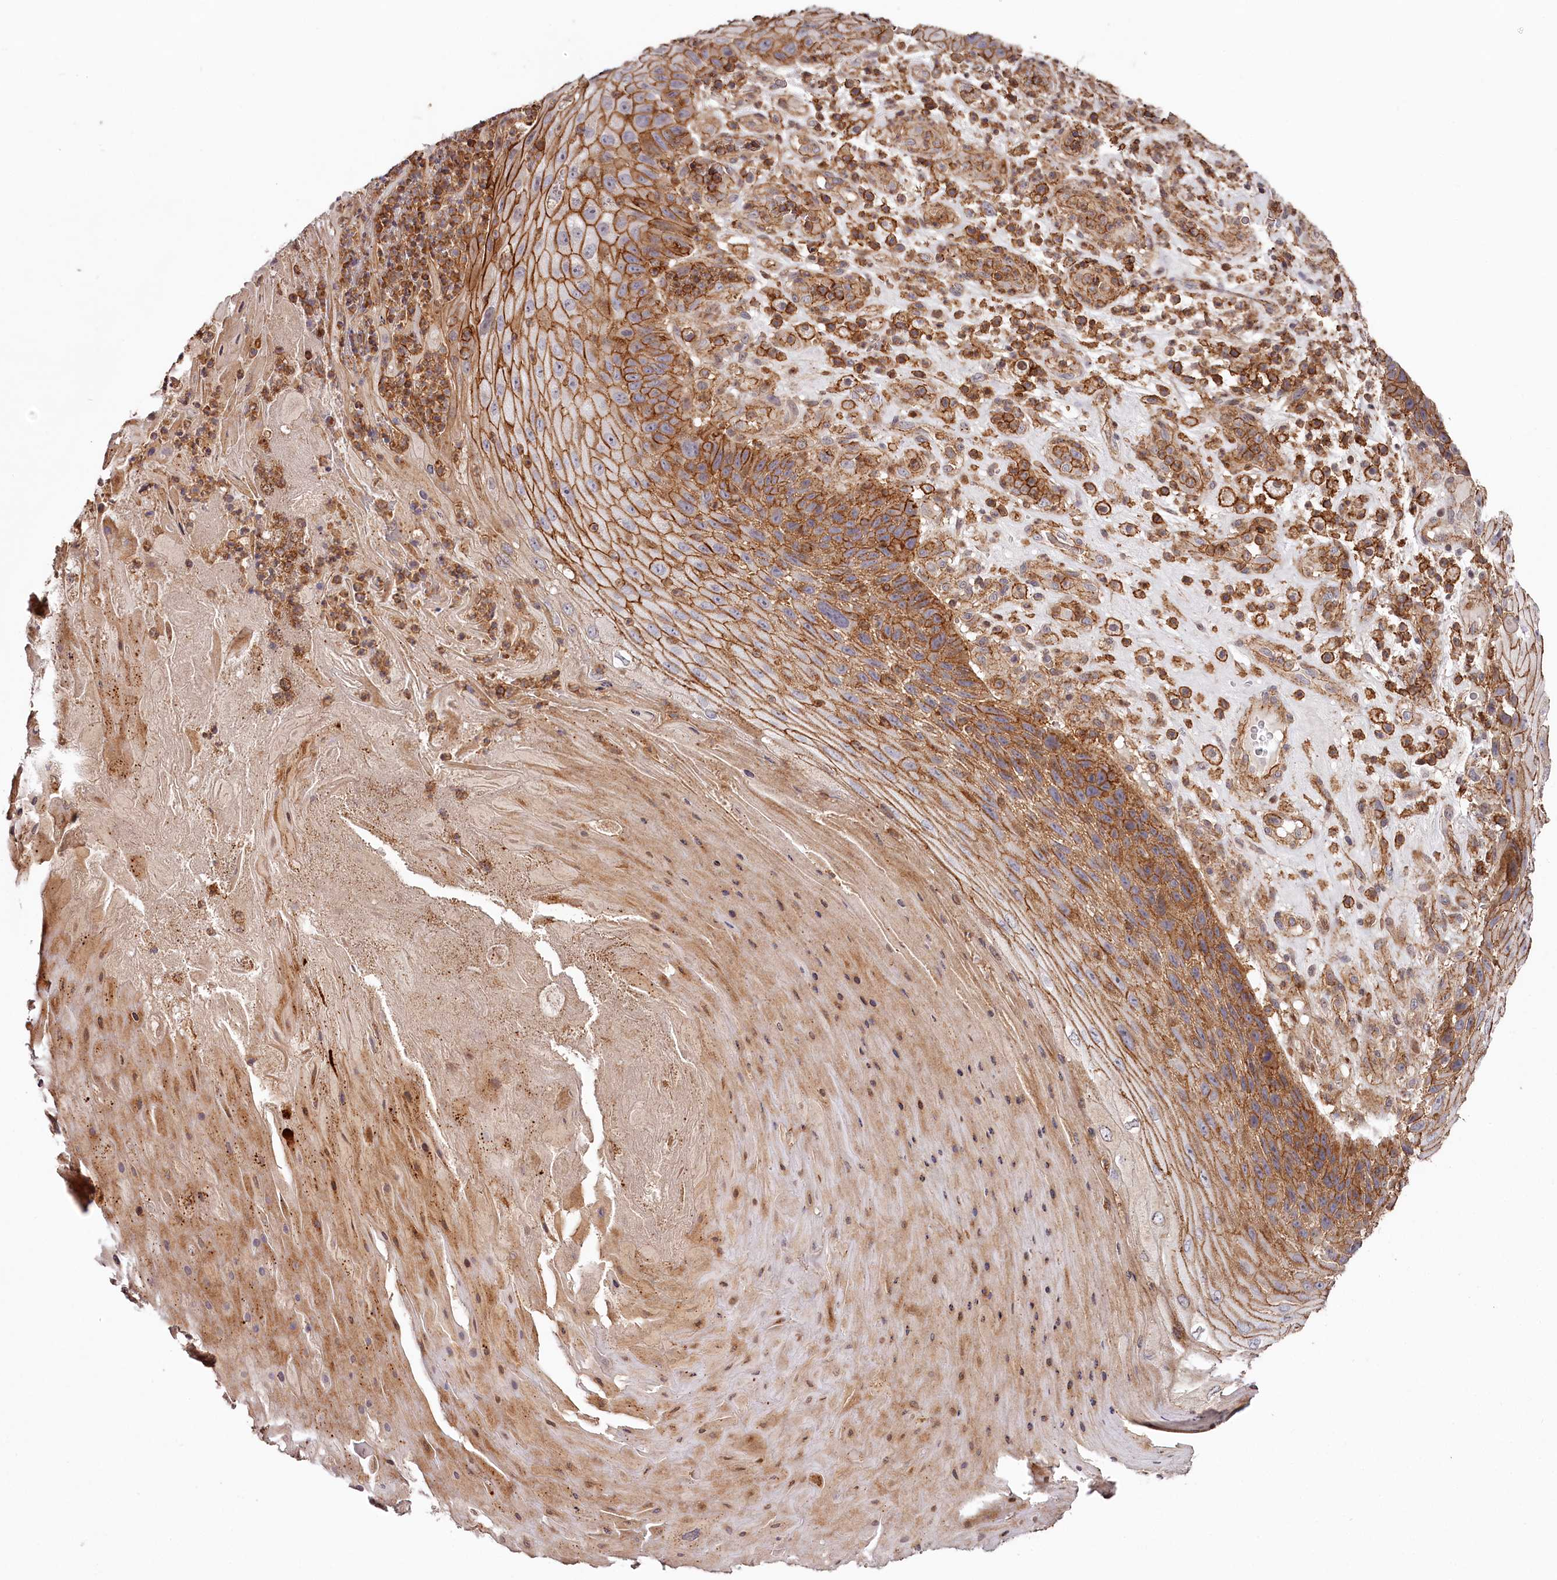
{"staining": {"intensity": "strong", "quantity": ">75%", "location": "cytoplasmic/membranous"}, "tissue": "skin cancer", "cell_type": "Tumor cells", "image_type": "cancer", "snomed": [{"axis": "morphology", "description": "Squamous cell carcinoma, NOS"}, {"axis": "topography", "description": "Skin"}], "caption": "Human skin cancer stained with a protein marker exhibits strong staining in tumor cells.", "gene": "KIF14", "patient": {"sex": "female", "age": 88}}